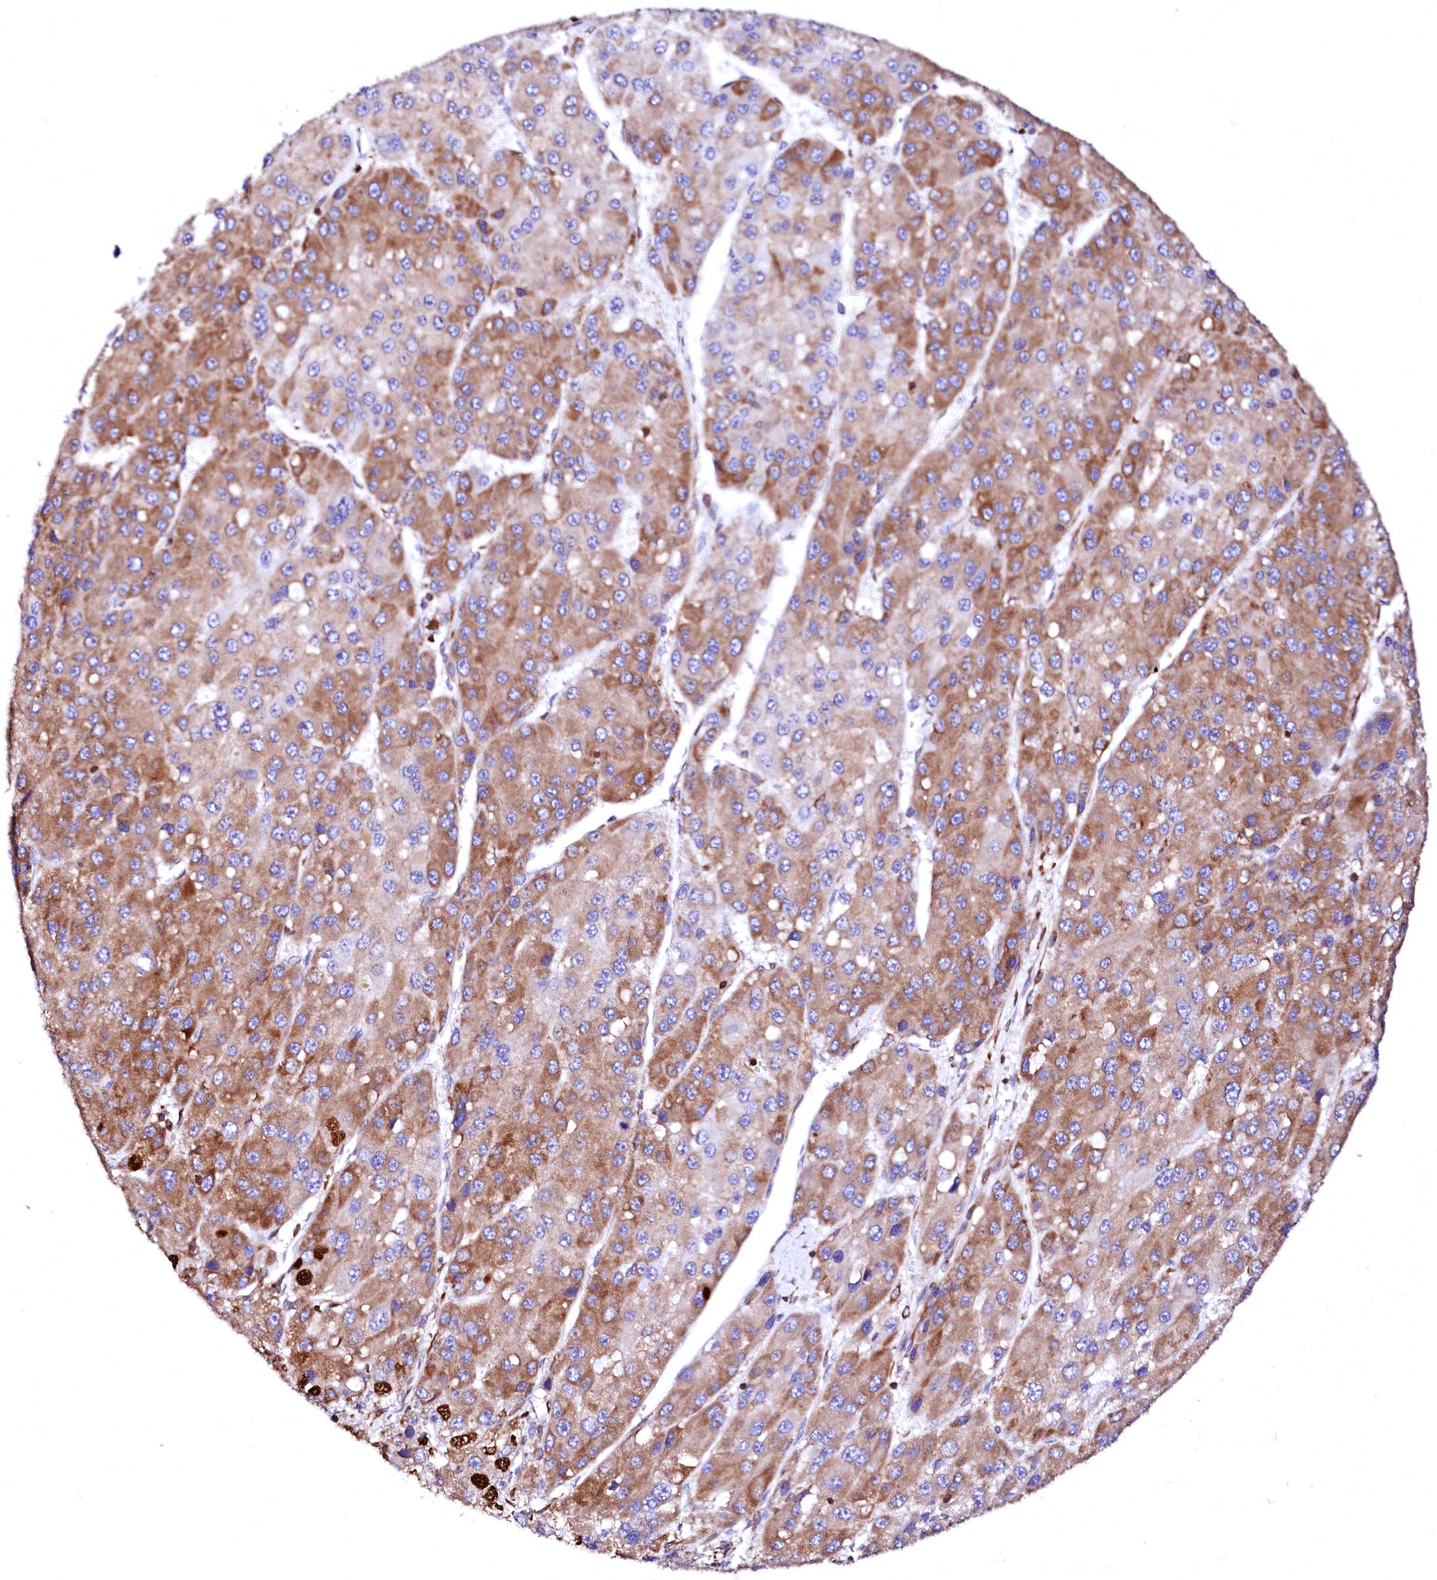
{"staining": {"intensity": "moderate", "quantity": ">75%", "location": "cytoplasmic/membranous"}, "tissue": "liver cancer", "cell_type": "Tumor cells", "image_type": "cancer", "snomed": [{"axis": "morphology", "description": "Carcinoma, Hepatocellular, NOS"}, {"axis": "topography", "description": "Liver"}], "caption": "This image displays immunohistochemistry (IHC) staining of human liver cancer (hepatocellular carcinoma), with medium moderate cytoplasmic/membranous staining in approximately >75% of tumor cells.", "gene": "DERL1", "patient": {"sex": "female", "age": 73}}